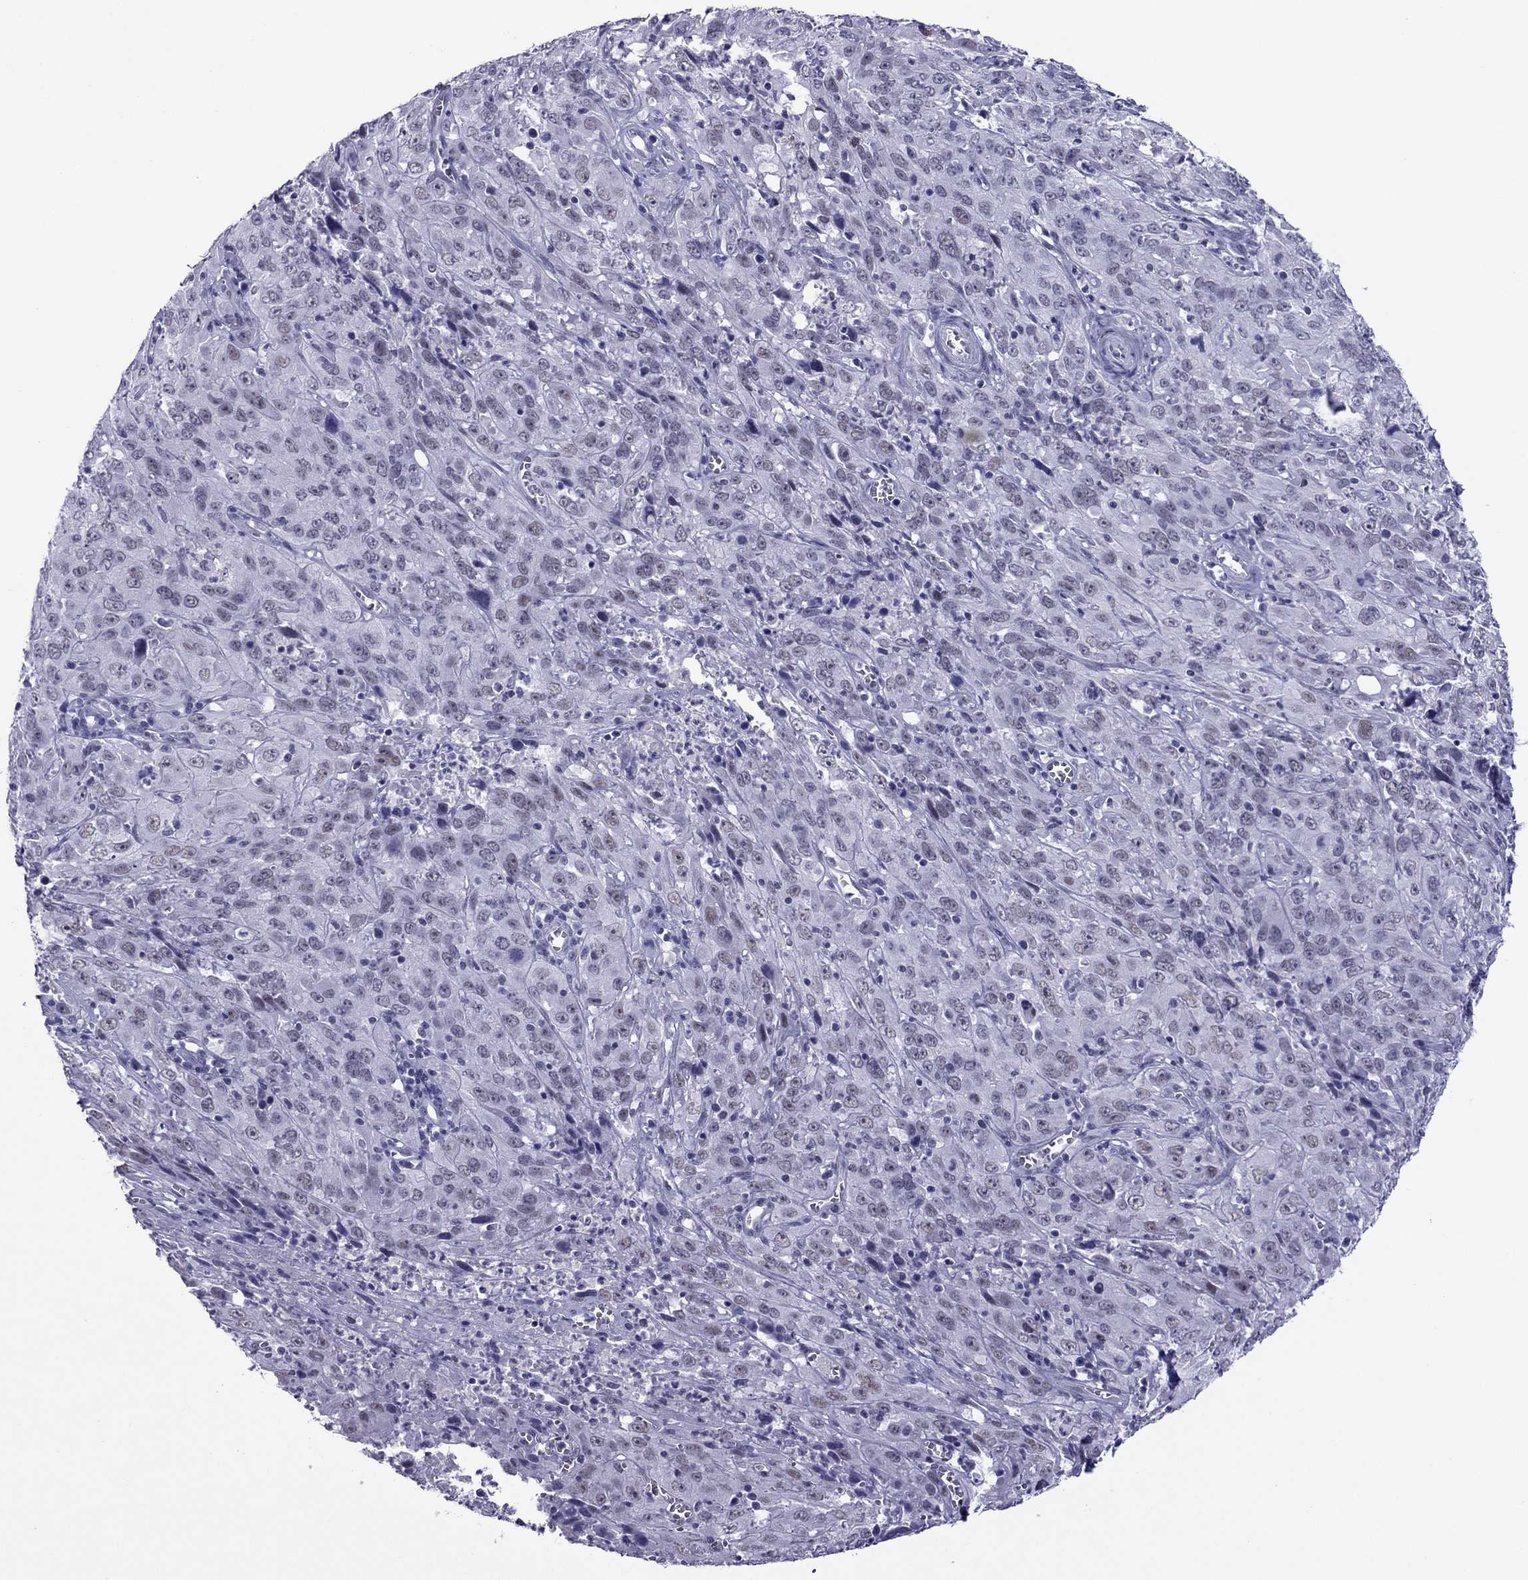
{"staining": {"intensity": "negative", "quantity": "none", "location": "none"}, "tissue": "cervical cancer", "cell_type": "Tumor cells", "image_type": "cancer", "snomed": [{"axis": "morphology", "description": "Squamous cell carcinoma, NOS"}, {"axis": "topography", "description": "Cervix"}], "caption": "Immunohistochemical staining of human squamous cell carcinoma (cervical) reveals no significant staining in tumor cells. Nuclei are stained in blue.", "gene": "MYLK3", "patient": {"sex": "female", "age": 32}}